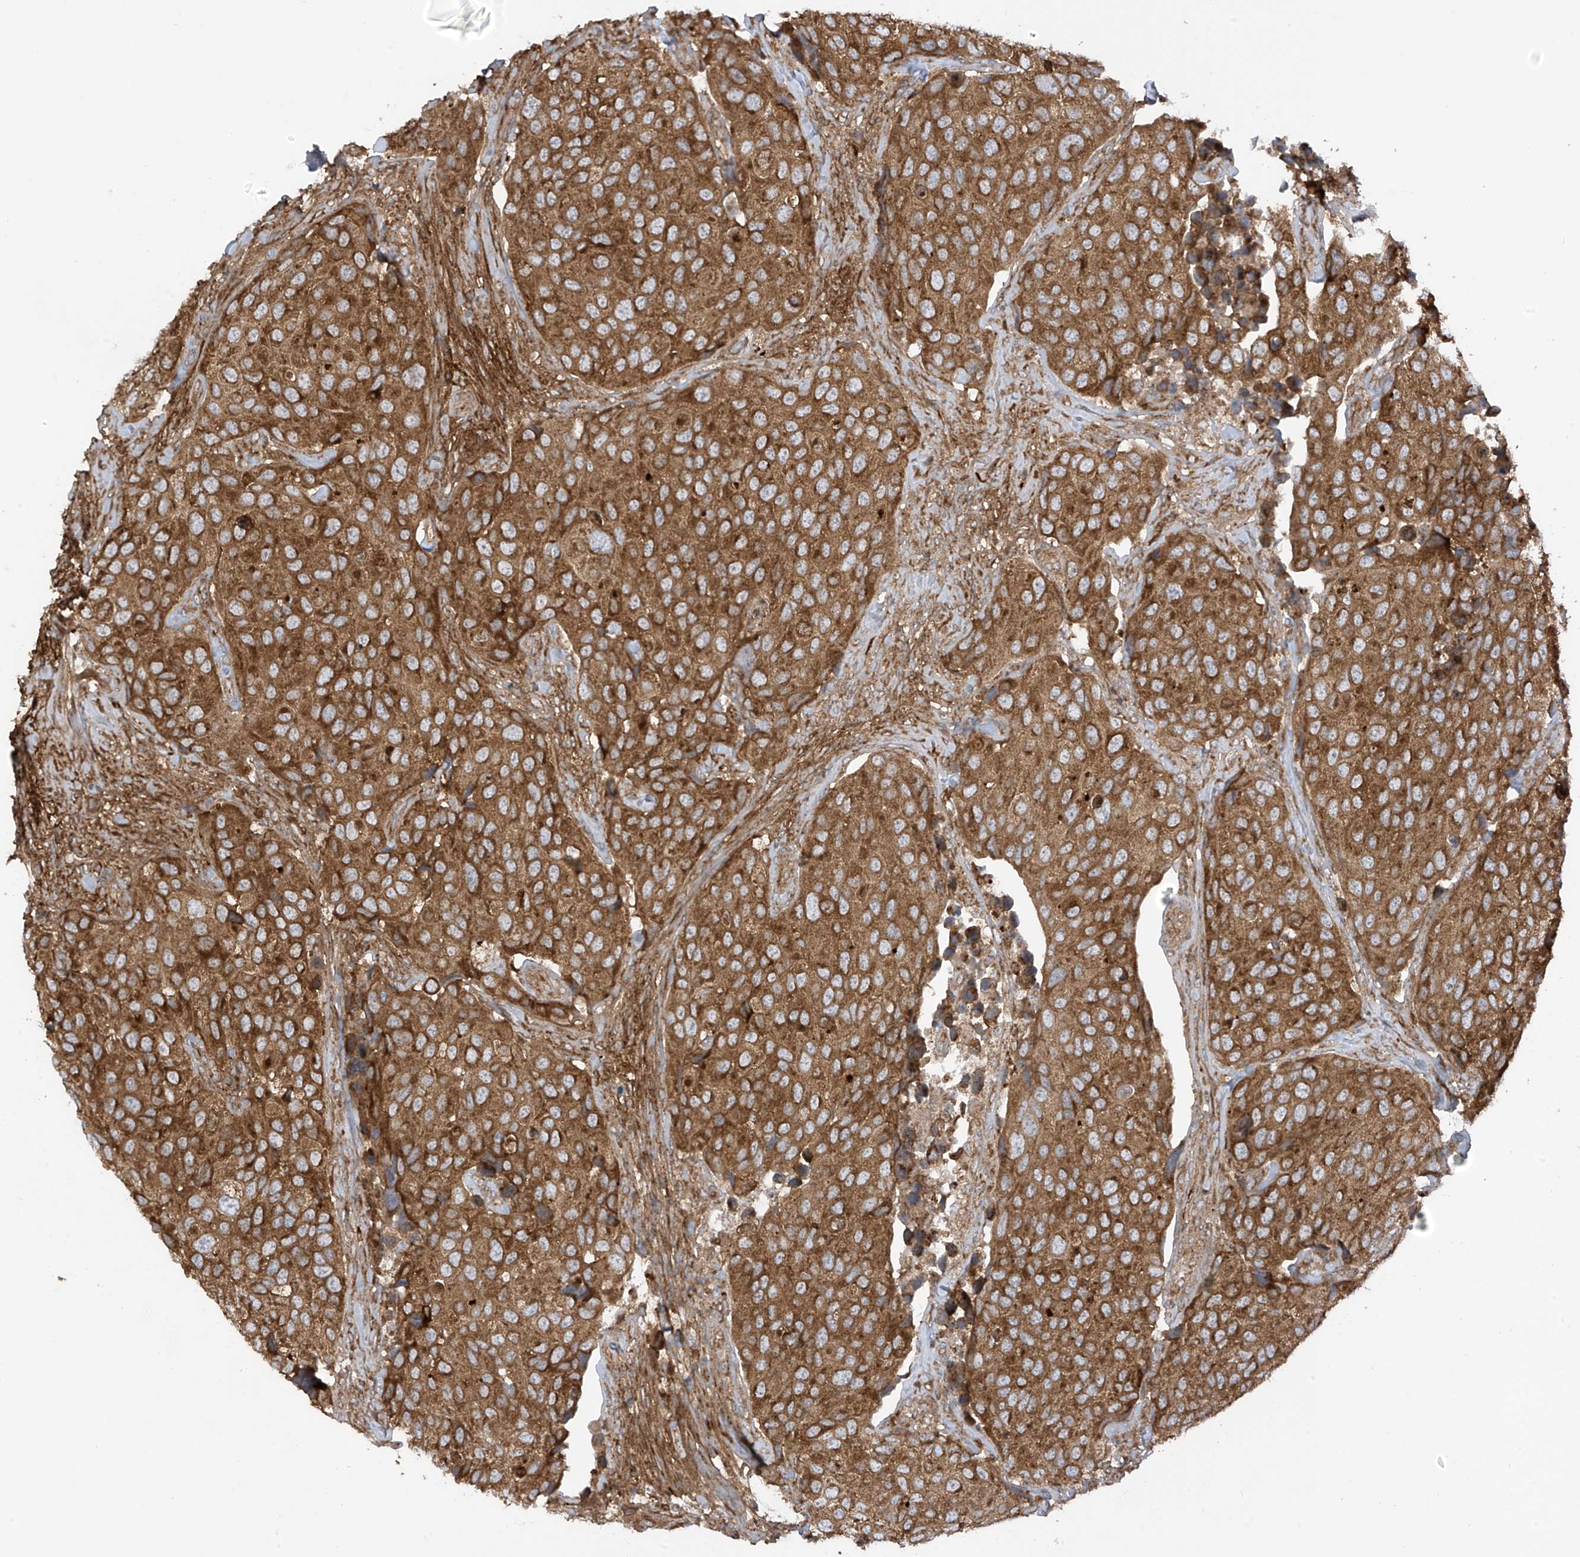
{"staining": {"intensity": "strong", "quantity": ">75%", "location": "cytoplasmic/membranous"}, "tissue": "urothelial cancer", "cell_type": "Tumor cells", "image_type": "cancer", "snomed": [{"axis": "morphology", "description": "Urothelial carcinoma, High grade"}, {"axis": "topography", "description": "Urinary bladder"}], "caption": "Strong cytoplasmic/membranous staining for a protein is present in about >75% of tumor cells of urothelial carcinoma (high-grade) using IHC.", "gene": "REPS1", "patient": {"sex": "male", "age": 74}}